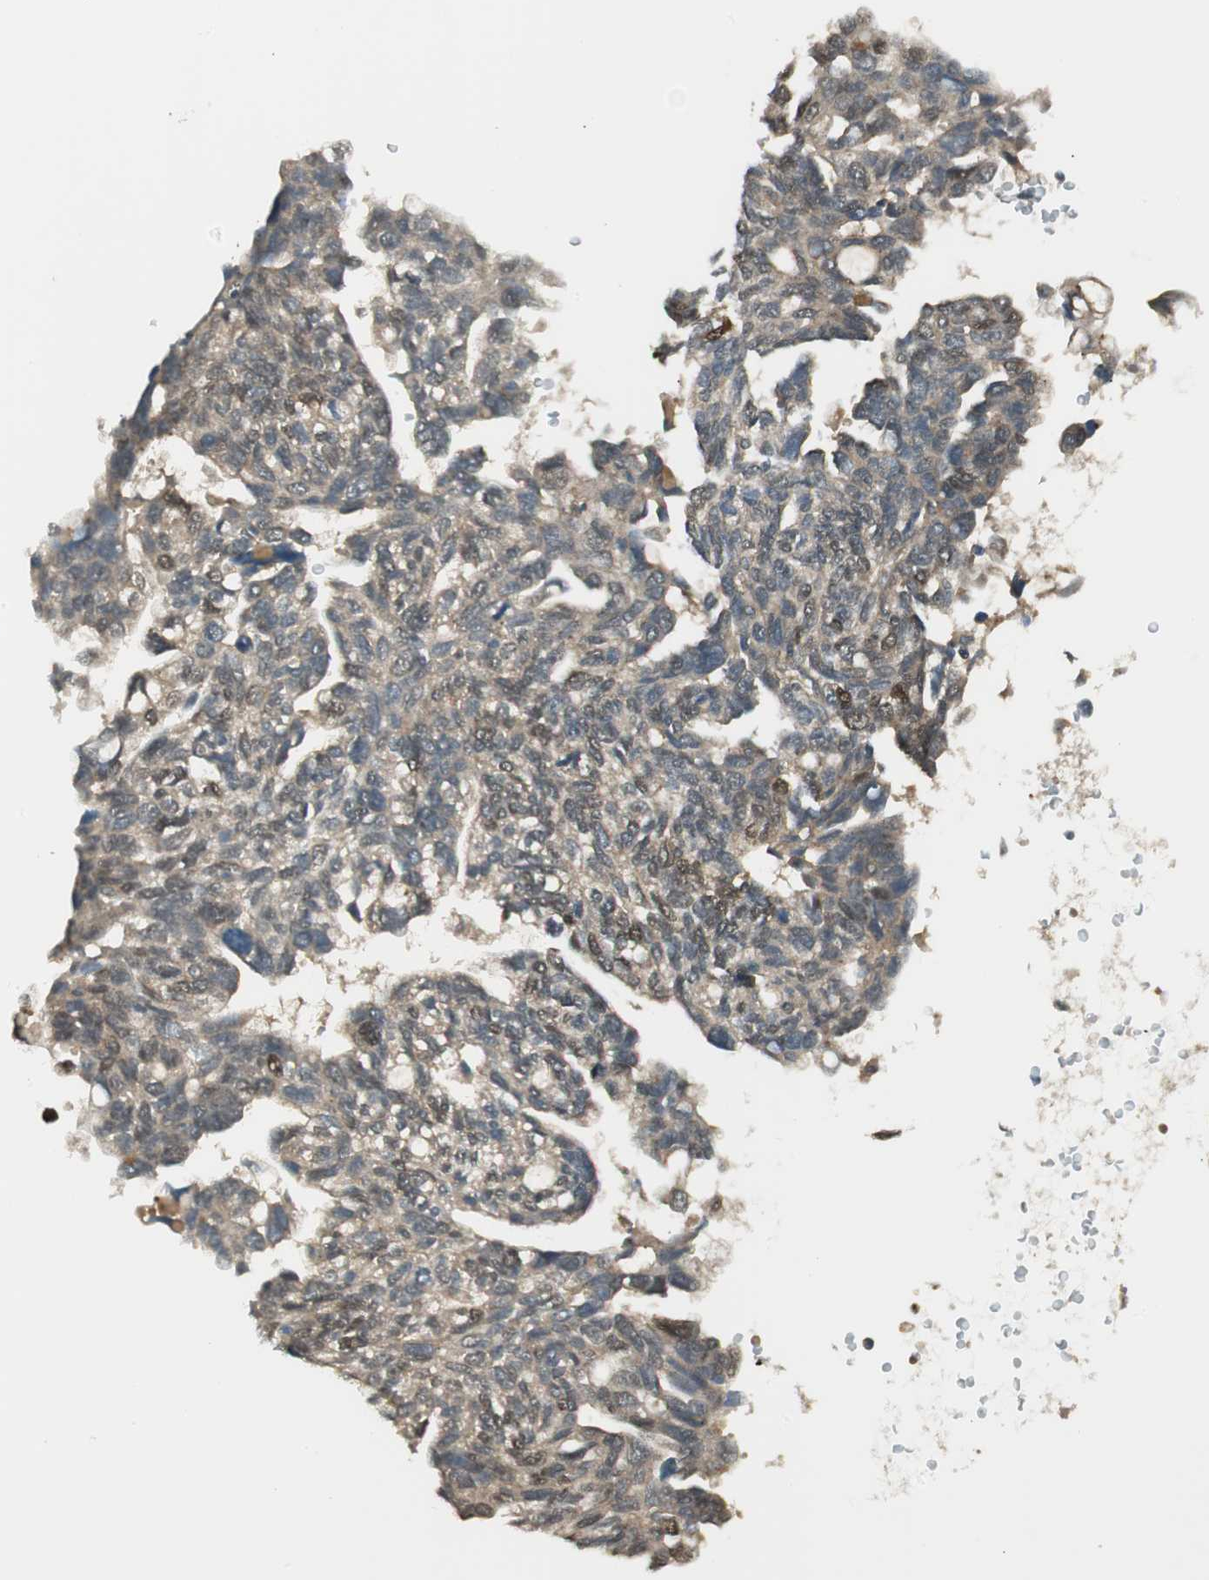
{"staining": {"intensity": "weak", "quantity": "<25%", "location": "cytoplasmic/membranous"}, "tissue": "ovarian cancer", "cell_type": "Tumor cells", "image_type": "cancer", "snomed": [{"axis": "morphology", "description": "Cystadenocarcinoma, serous, NOS"}, {"axis": "topography", "description": "Ovary"}], "caption": "A photomicrograph of ovarian serous cystadenocarcinoma stained for a protein displays no brown staining in tumor cells.", "gene": "LTA4H", "patient": {"sex": "female", "age": 79}}